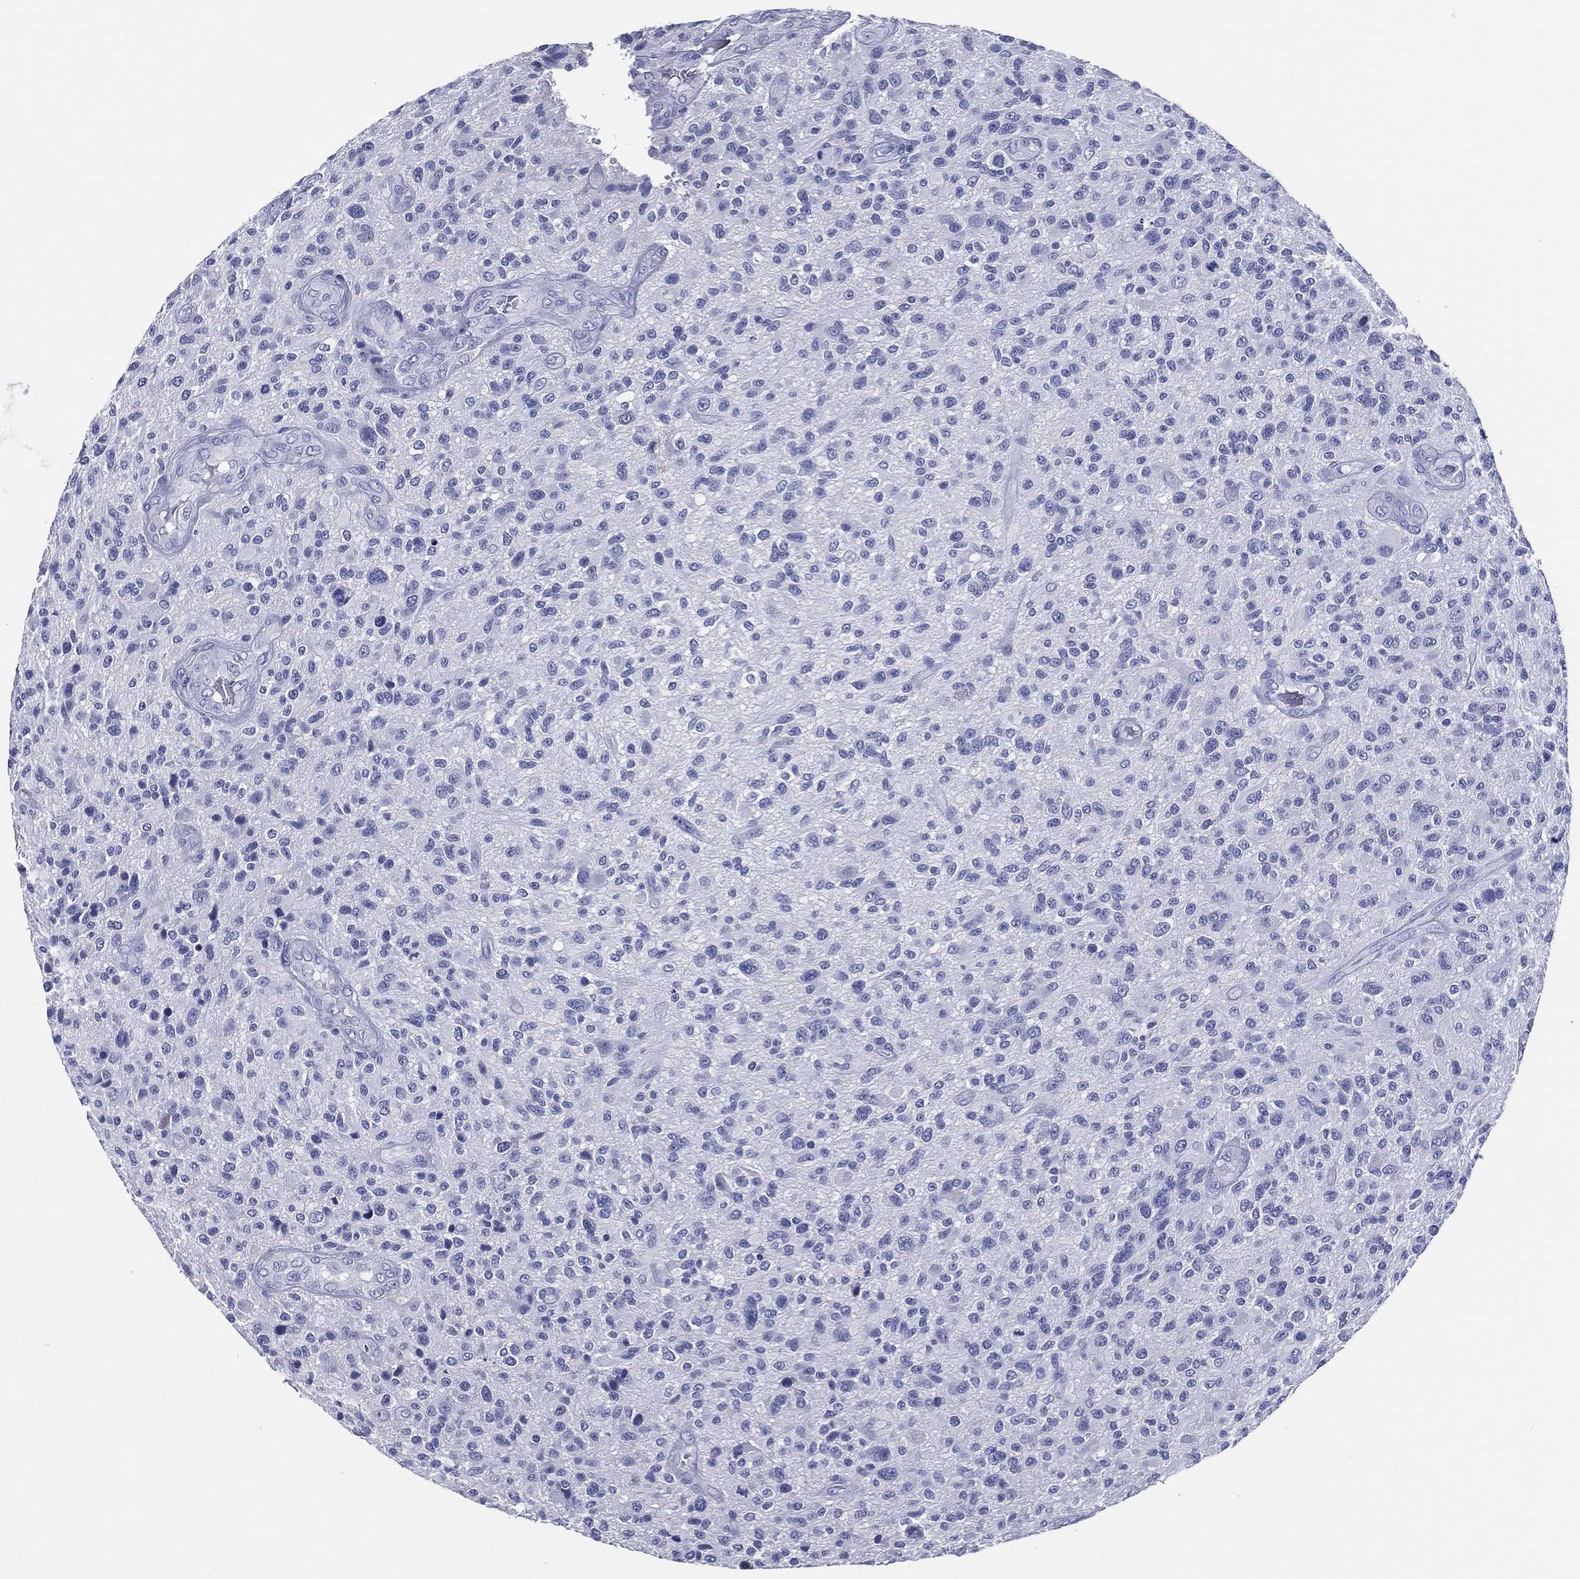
{"staining": {"intensity": "negative", "quantity": "none", "location": "none"}, "tissue": "glioma", "cell_type": "Tumor cells", "image_type": "cancer", "snomed": [{"axis": "morphology", "description": "Glioma, malignant, High grade"}, {"axis": "topography", "description": "Brain"}], "caption": "High magnification brightfield microscopy of malignant glioma (high-grade) stained with DAB (brown) and counterstained with hematoxylin (blue): tumor cells show no significant positivity.", "gene": "TFAP2A", "patient": {"sex": "male", "age": 47}}